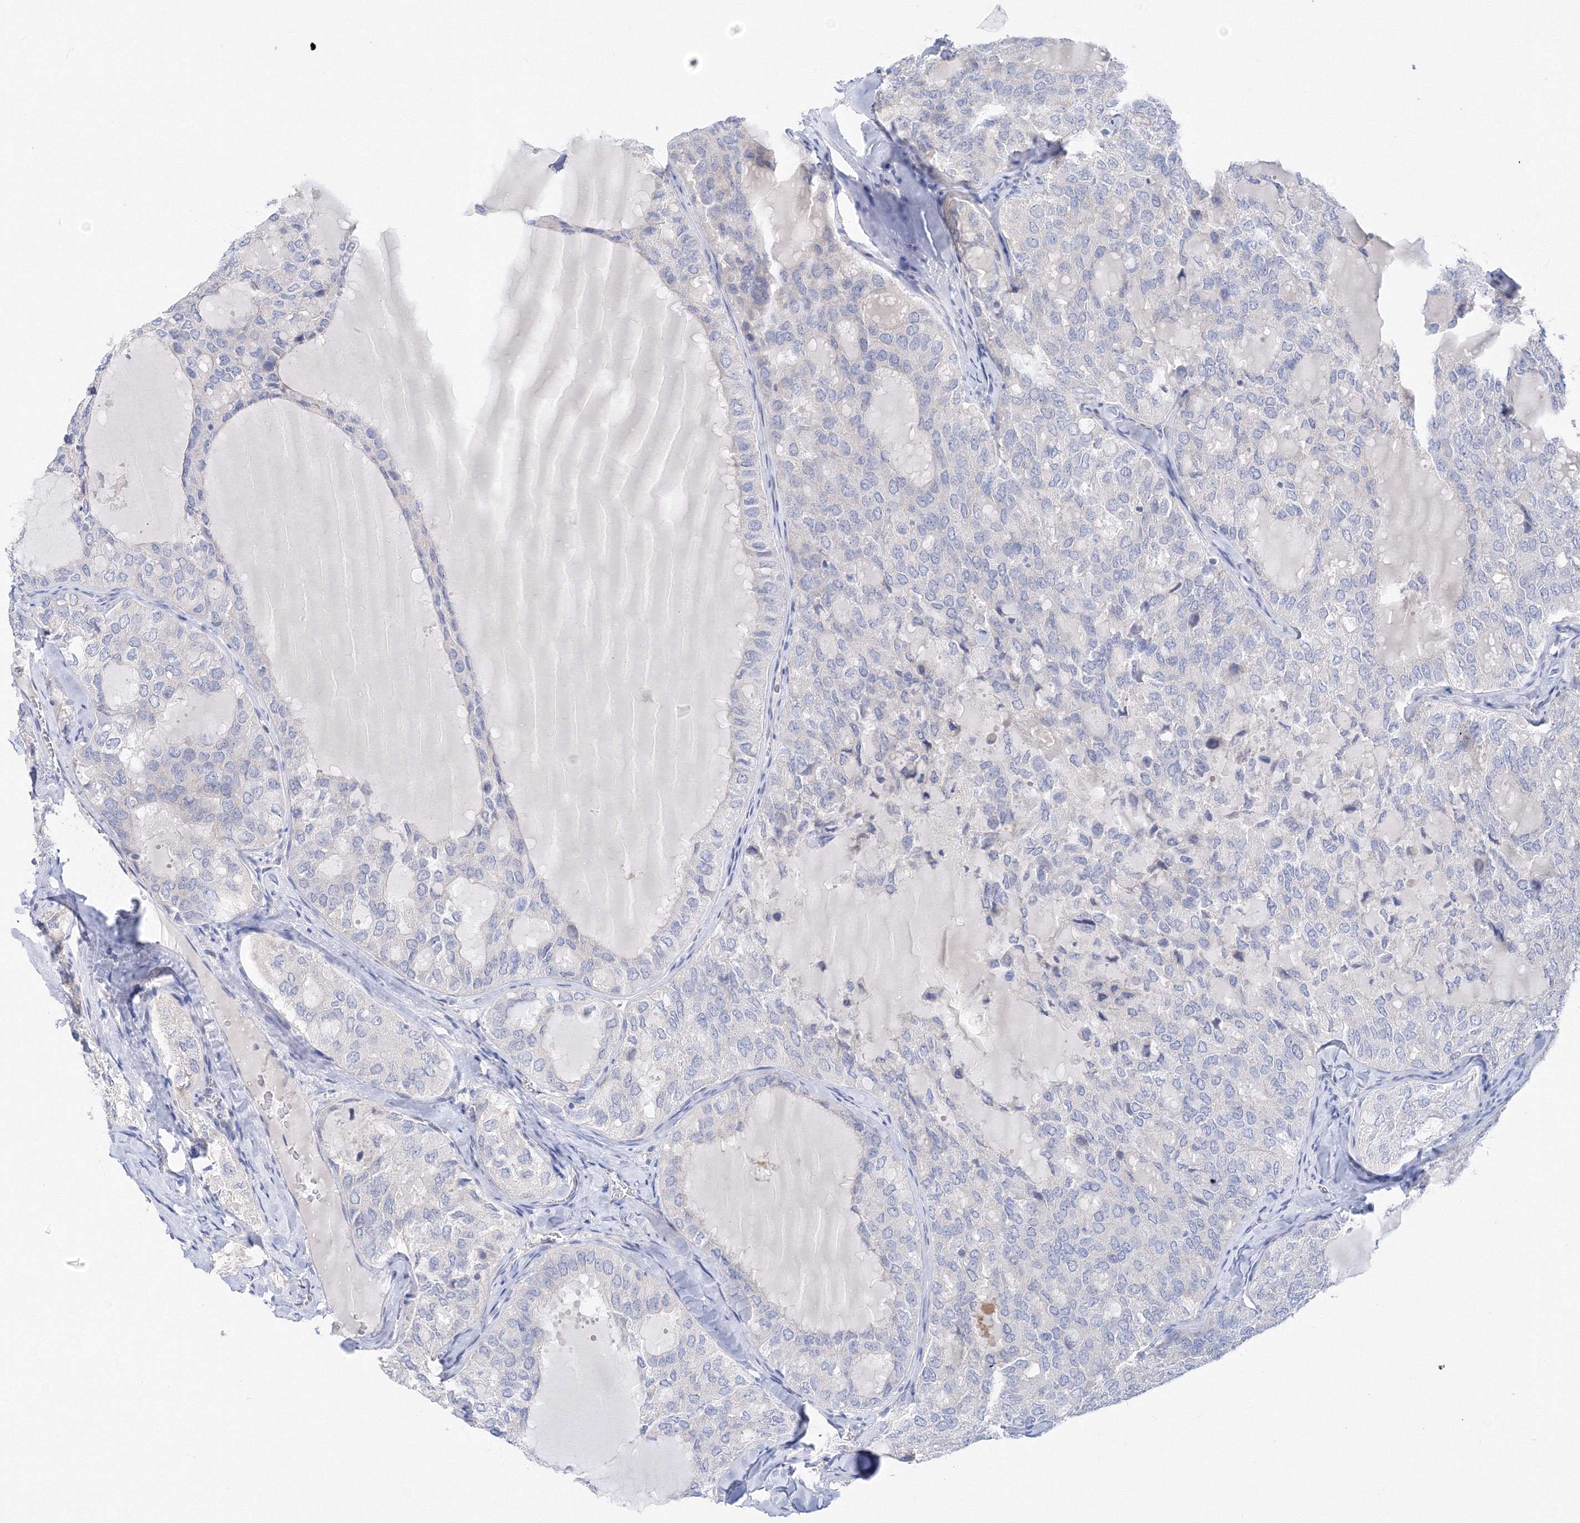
{"staining": {"intensity": "negative", "quantity": "none", "location": "none"}, "tissue": "thyroid cancer", "cell_type": "Tumor cells", "image_type": "cancer", "snomed": [{"axis": "morphology", "description": "Follicular adenoma carcinoma, NOS"}, {"axis": "topography", "description": "Thyroid gland"}], "caption": "Immunohistochemistry photomicrograph of neoplastic tissue: thyroid follicular adenoma carcinoma stained with DAB exhibits no significant protein expression in tumor cells.", "gene": "TAMM41", "patient": {"sex": "male", "age": 75}}